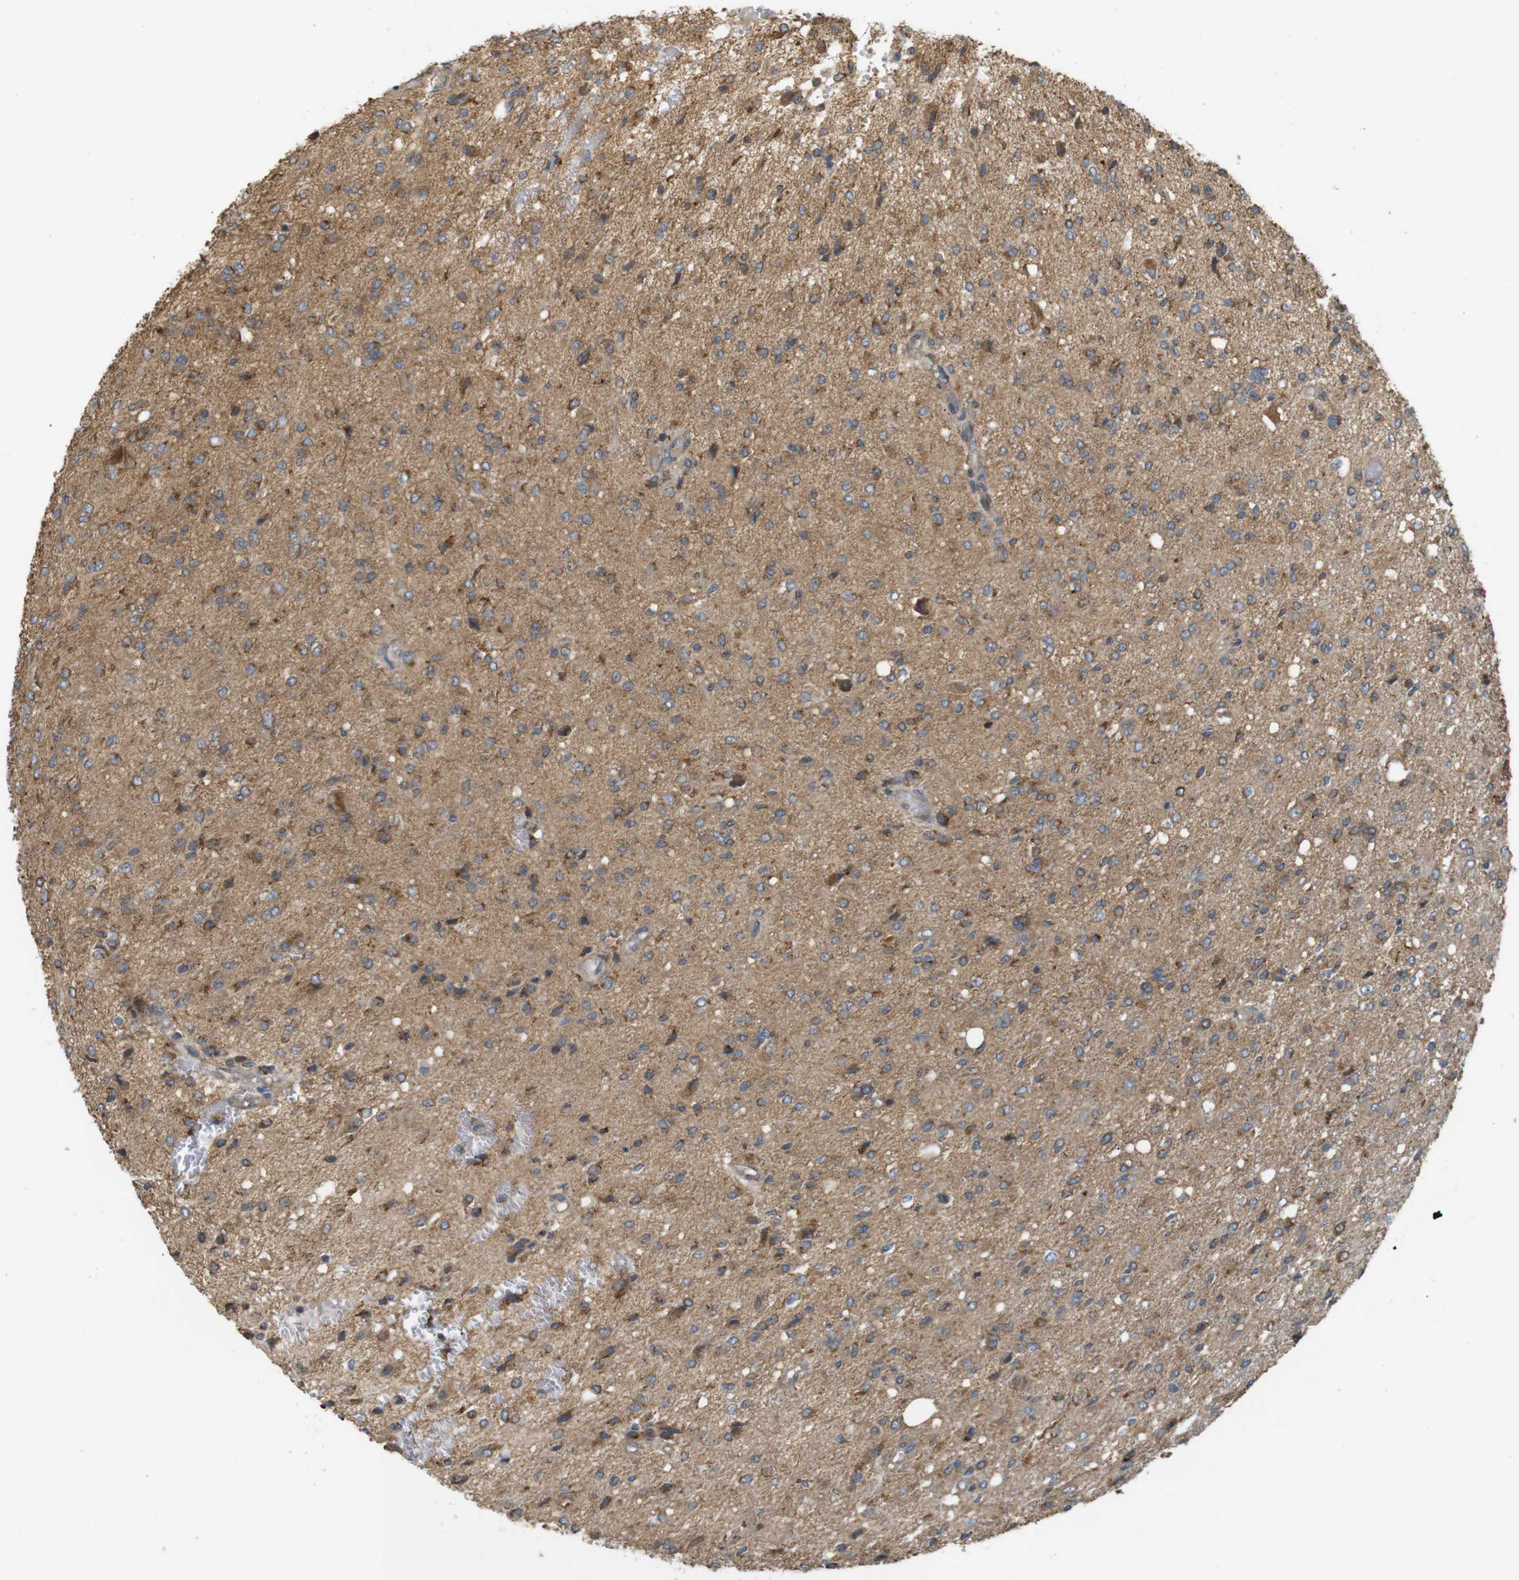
{"staining": {"intensity": "moderate", "quantity": ">75%", "location": "cytoplasmic/membranous"}, "tissue": "glioma", "cell_type": "Tumor cells", "image_type": "cancer", "snomed": [{"axis": "morphology", "description": "Glioma, malignant, High grade"}, {"axis": "topography", "description": "Brain"}], "caption": "A micrograph of human glioma stained for a protein shows moderate cytoplasmic/membranous brown staining in tumor cells.", "gene": "KSR1", "patient": {"sex": "female", "age": 59}}